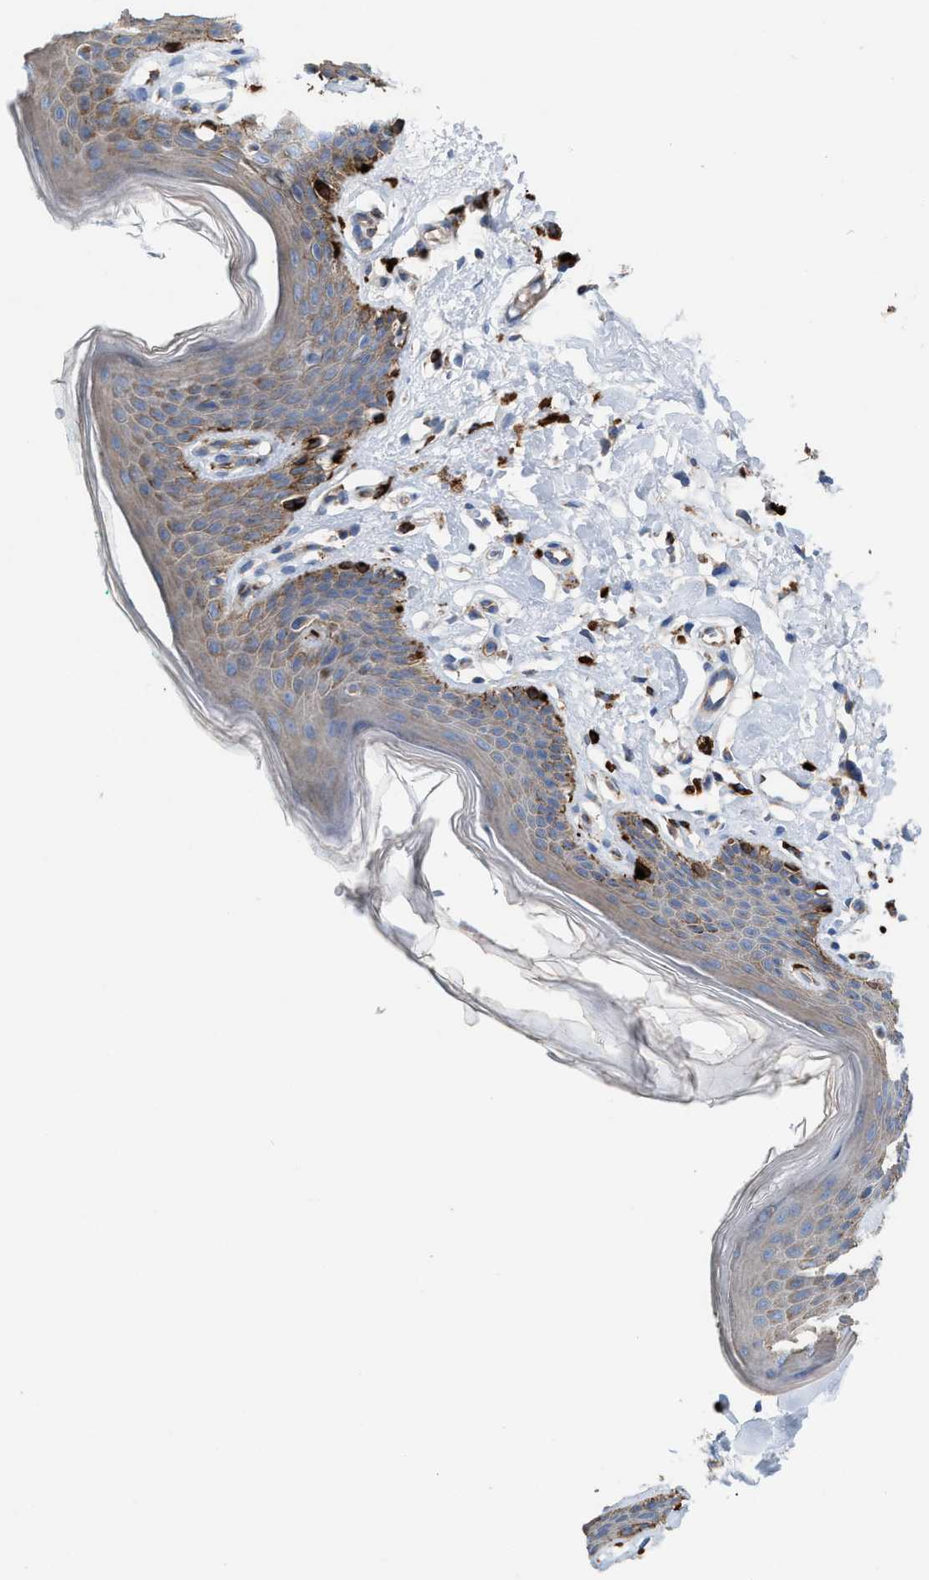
{"staining": {"intensity": "weak", "quantity": ">75%", "location": "cytoplasmic/membranous"}, "tissue": "skin", "cell_type": "Epidermal cells", "image_type": "normal", "snomed": [{"axis": "morphology", "description": "Normal tissue, NOS"}, {"axis": "topography", "description": "Vulva"}], "caption": "Immunohistochemical staining of normal human skin exhibits weak cytoplasmic/membranous protein staining in about >75% of epidermal cells.", "gene": "NYAP1", "patient": {"sex": "female", "age": 66}}